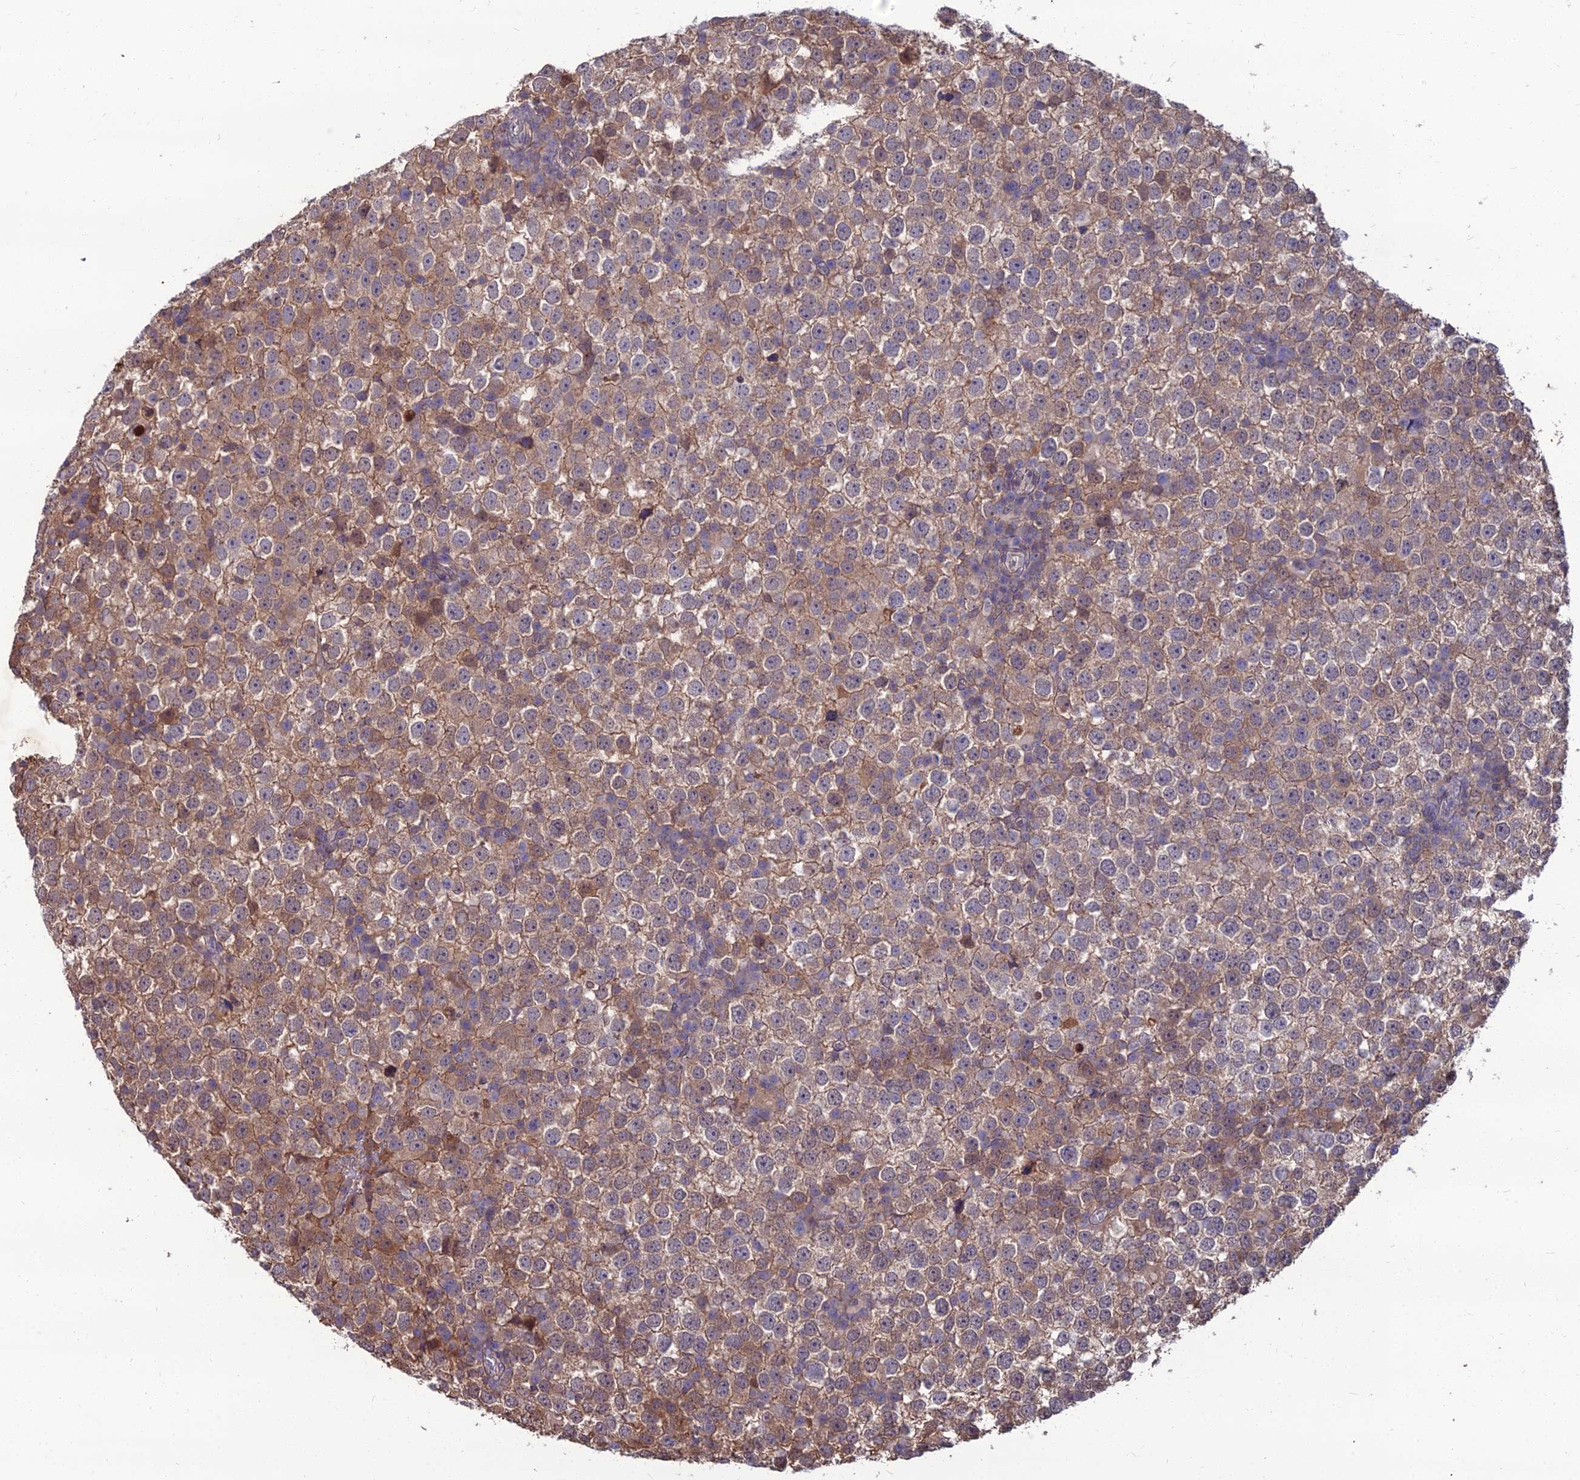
{"staining": {"intensity": "moderate", "quantity": ">75%", "location": "cytoplasmic/membranous"}, "tissue": "testis cancer", "cell_type": "Tumor cells", "image_type": "cancer", "snomed": [{"axis": "morphology", "description": "Seminoma, NOS"}, {"axis": "topography", "description": "Testis"}], "caption": "Testis cancer stained with DAB (3,3'-diaminobenzidine) immunohistochemistry displays medium levels of moderate cytoplasmic/membranous expression in about >75% of tumor cells.", "gene": "OPA3", "patient": {"sex": "male", "age": 65}}